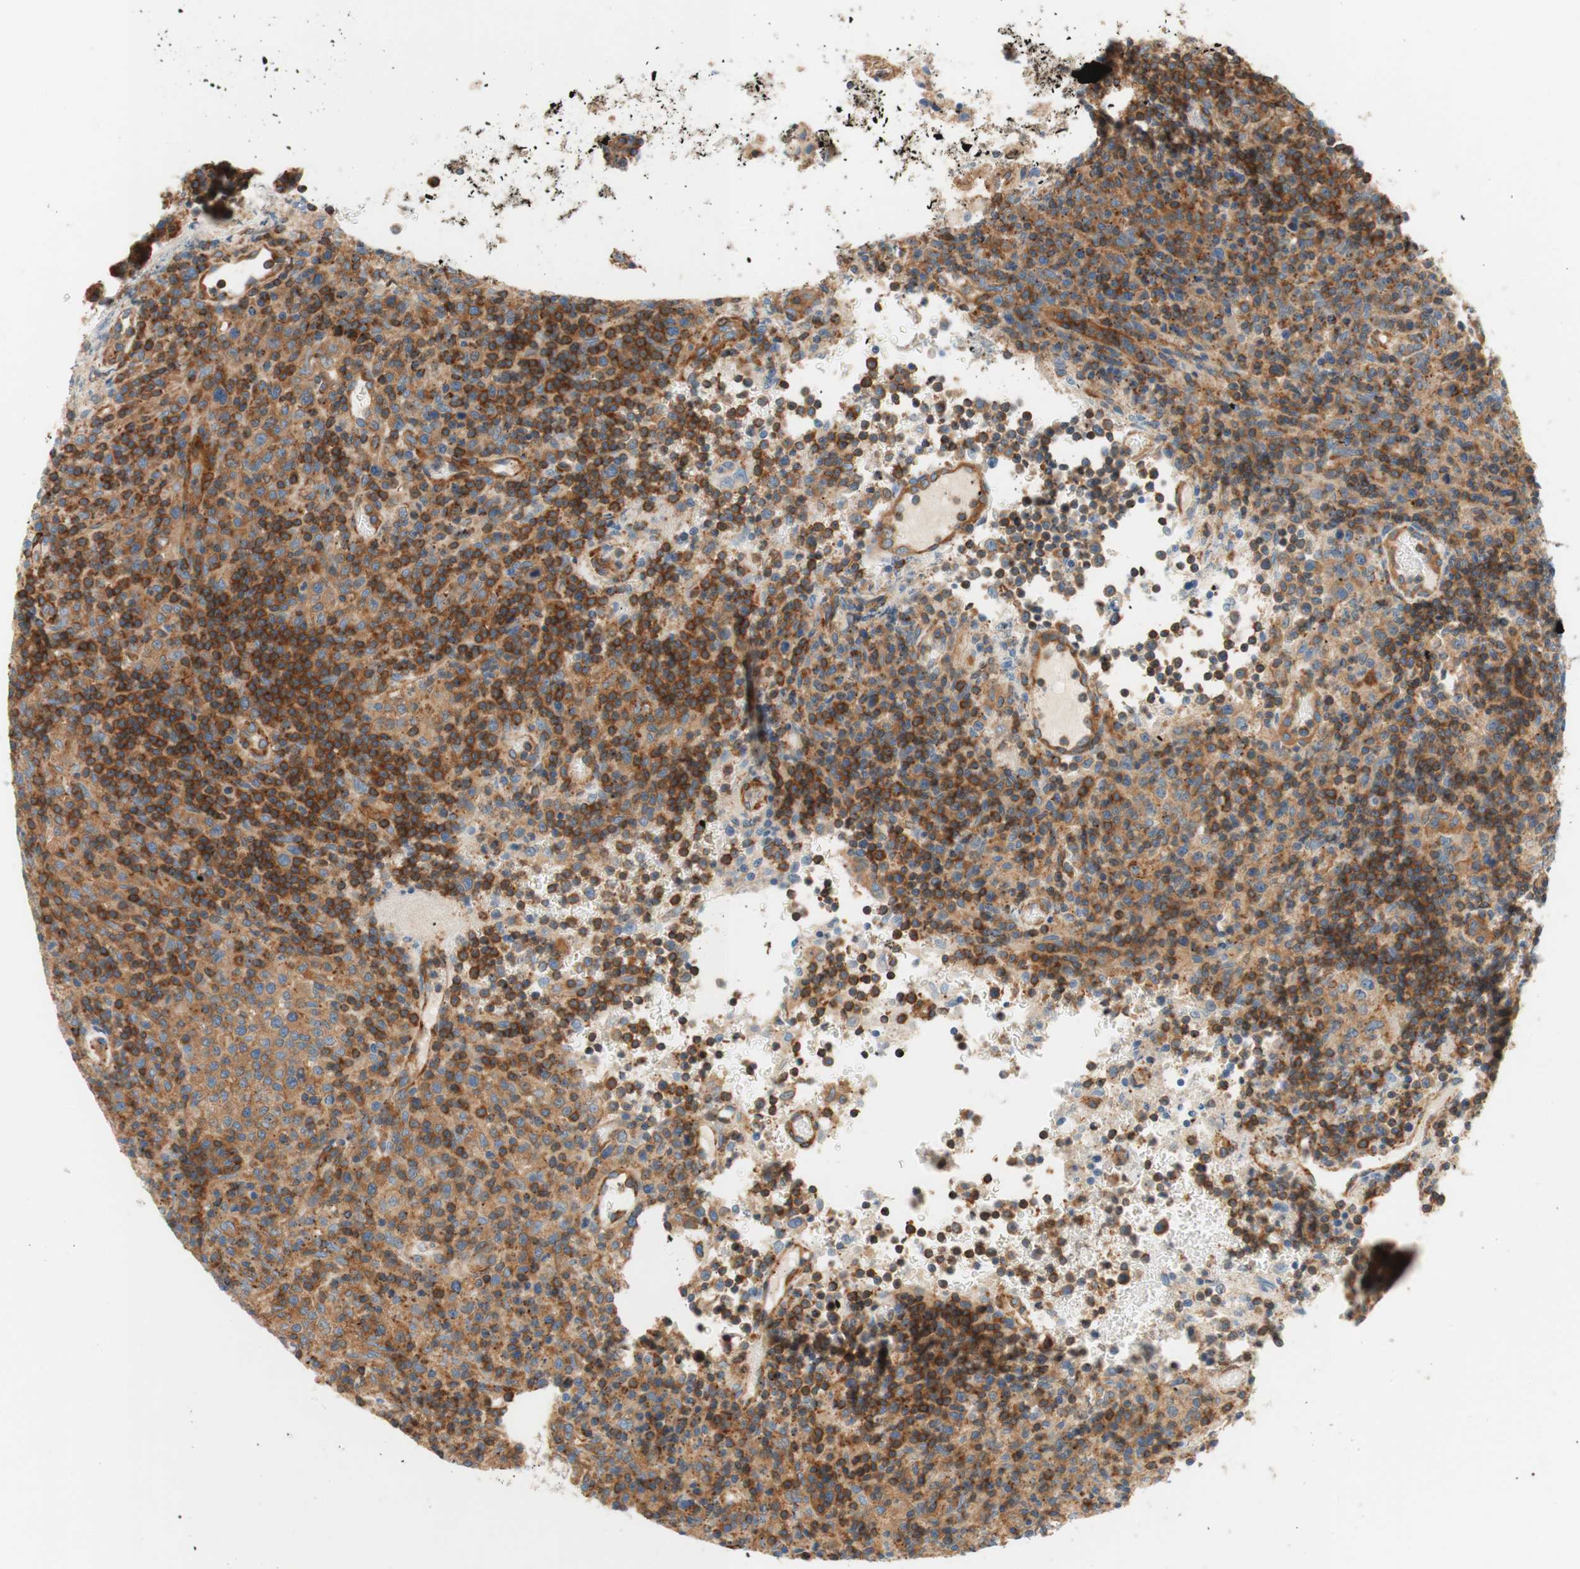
{"staining": {"intensity": "moderate", "quantity": ">75%", "location": "cytoplasmic/membranous"}, "tissue": "lymphoma", "cell_type": "Tumor cells", "image_type": "cancer", "snomed": [{"axis": "morphology", "description": "Malignant lymphoma, non-Hodgkin's type, High grade"}, {"axis": "topography", "description": "Lymph node"}], "caption": "Protein staining exhibits moderate cytoplasmic/membranous expression in about >75% of tumor cells in malignant lymphoma, non-Hodgkin's type (high-grade).", "gene": "VPS26A", "patient": {"sex": "female", "age": 76}}